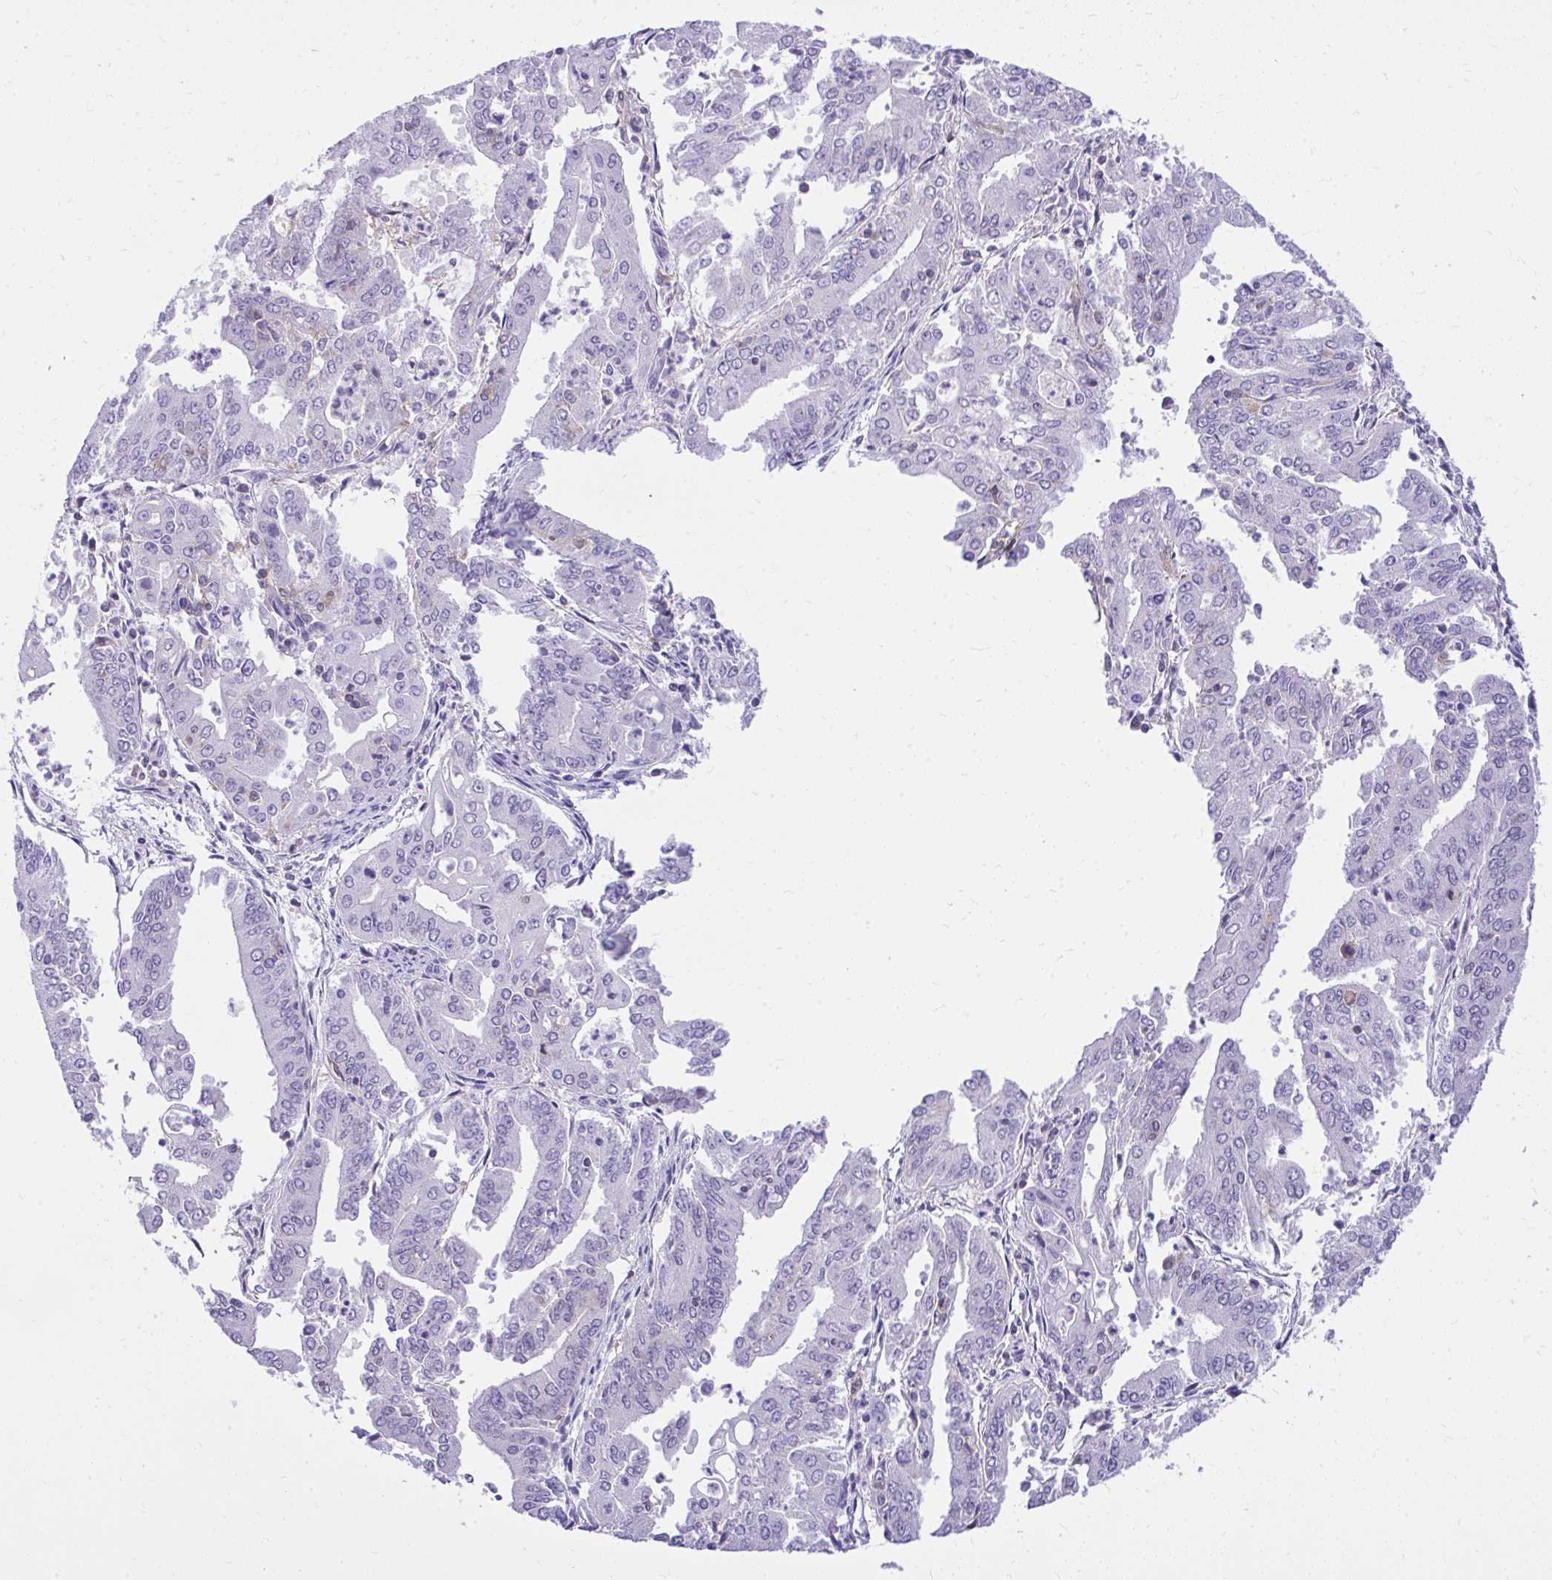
{"staining": {"intensity": "negative", "quantity": "none", "location": "none"}, "tissue": "cervical cancer", "cell_type": "Tumor cells", "image_type": "cancer", "snomed": [{"axis": "morphology", "description": "Adenocarcinoma, NOS"}, {"axis": "topography", "description": "Cervix"}], "caption": "This is an immunohistochemistry (IHC) photomicrograph of human cervical cancer. There is no staining in tumor cells.", "gene": "GPRIN3", "patient": {"sex": "female", "age": 56}}